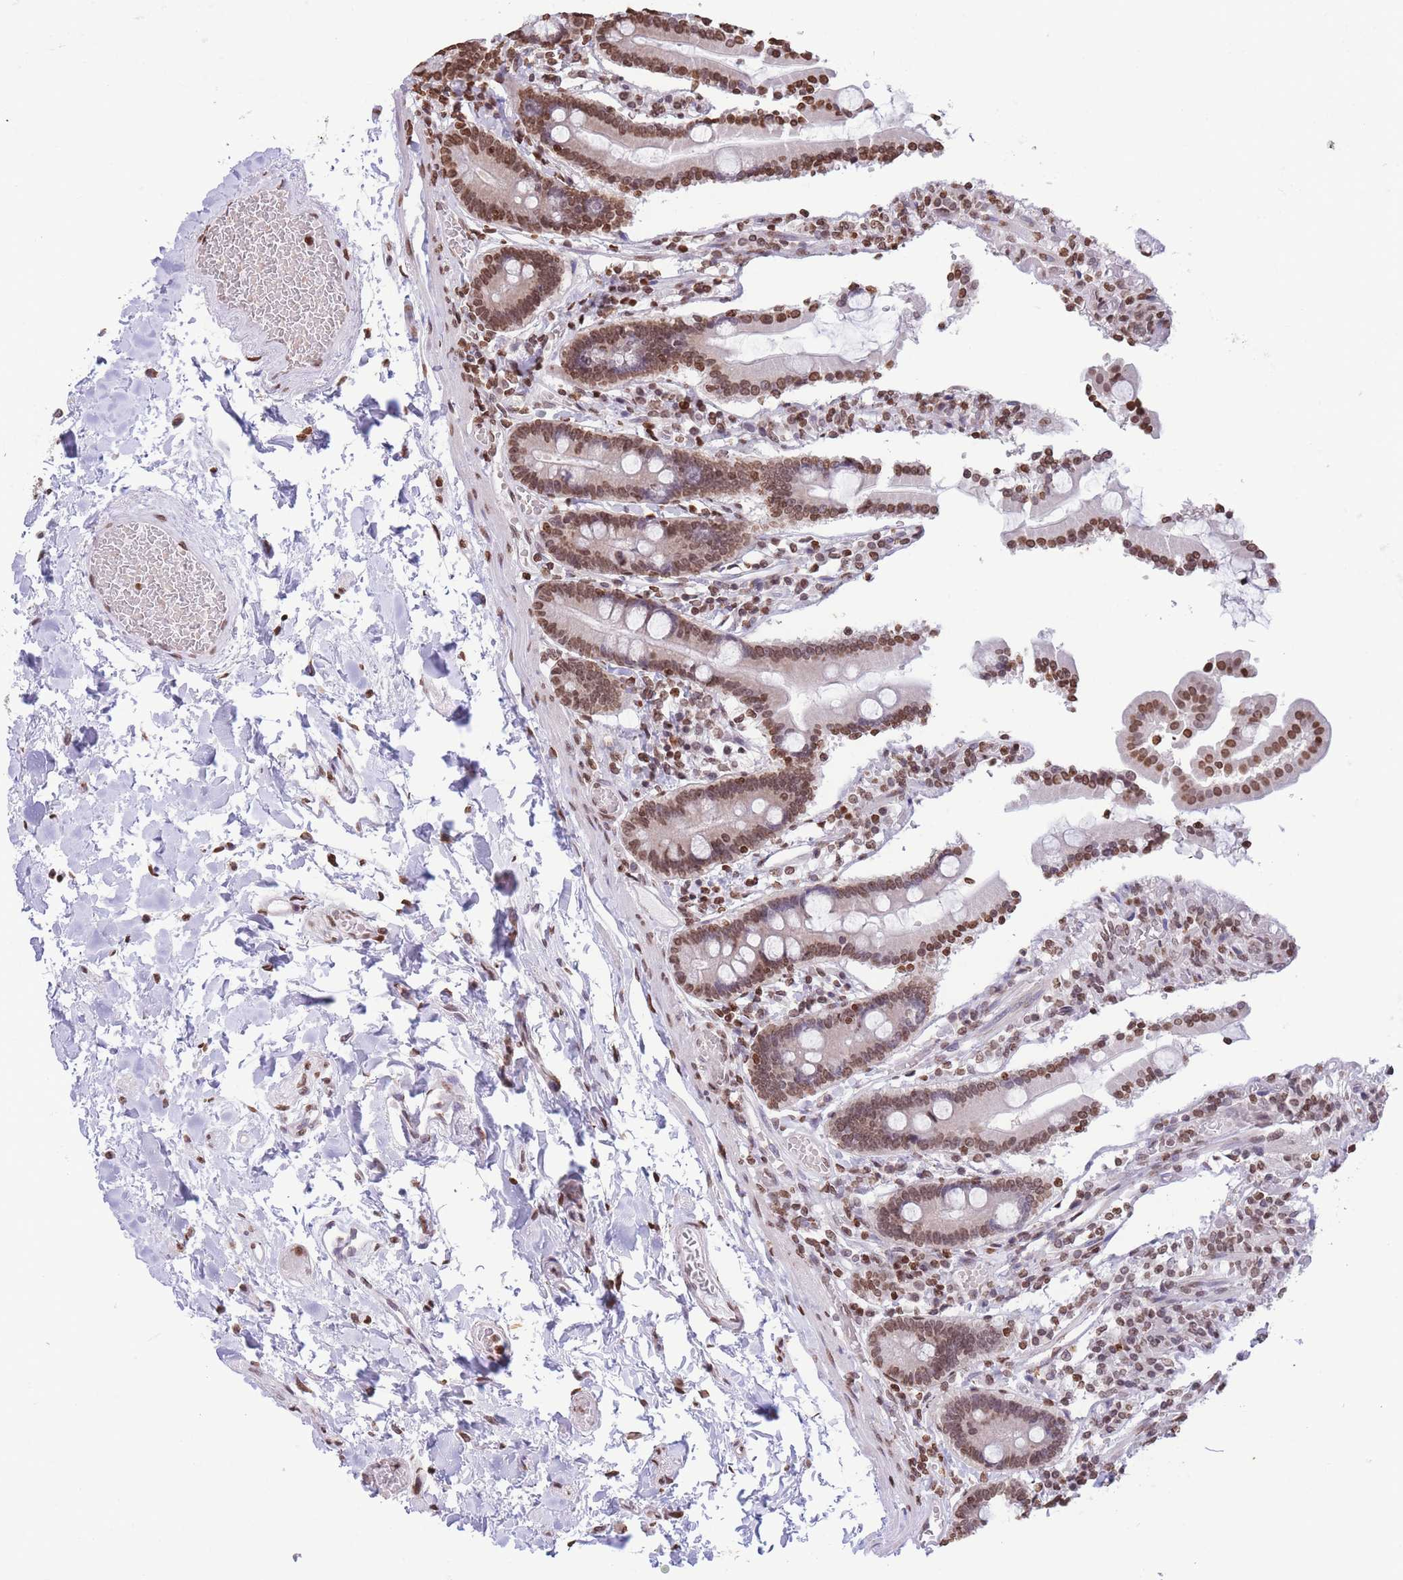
{"staining": {"intensity": "moderate", "quantity": ">75%", "location": "nuclear"}, "tissue": "duodenum", "cell_type": "Glandular cells", "image_type": "normal", "snomed": [{"axis": "morphology", "description": "Normal tissue, NOS"}, {"axis": "topography", "description": "Duodenum"}], "caption": "Immunohistochemical staining of normal duodenum displays >75% levels of moderate nuclear protein staining in about >75% of glandular cells. (Brightfield microscopy of DAB IHC at high magnification).", "gene": "H2BC10", "patient": {"sex": "male", "age": 55}}